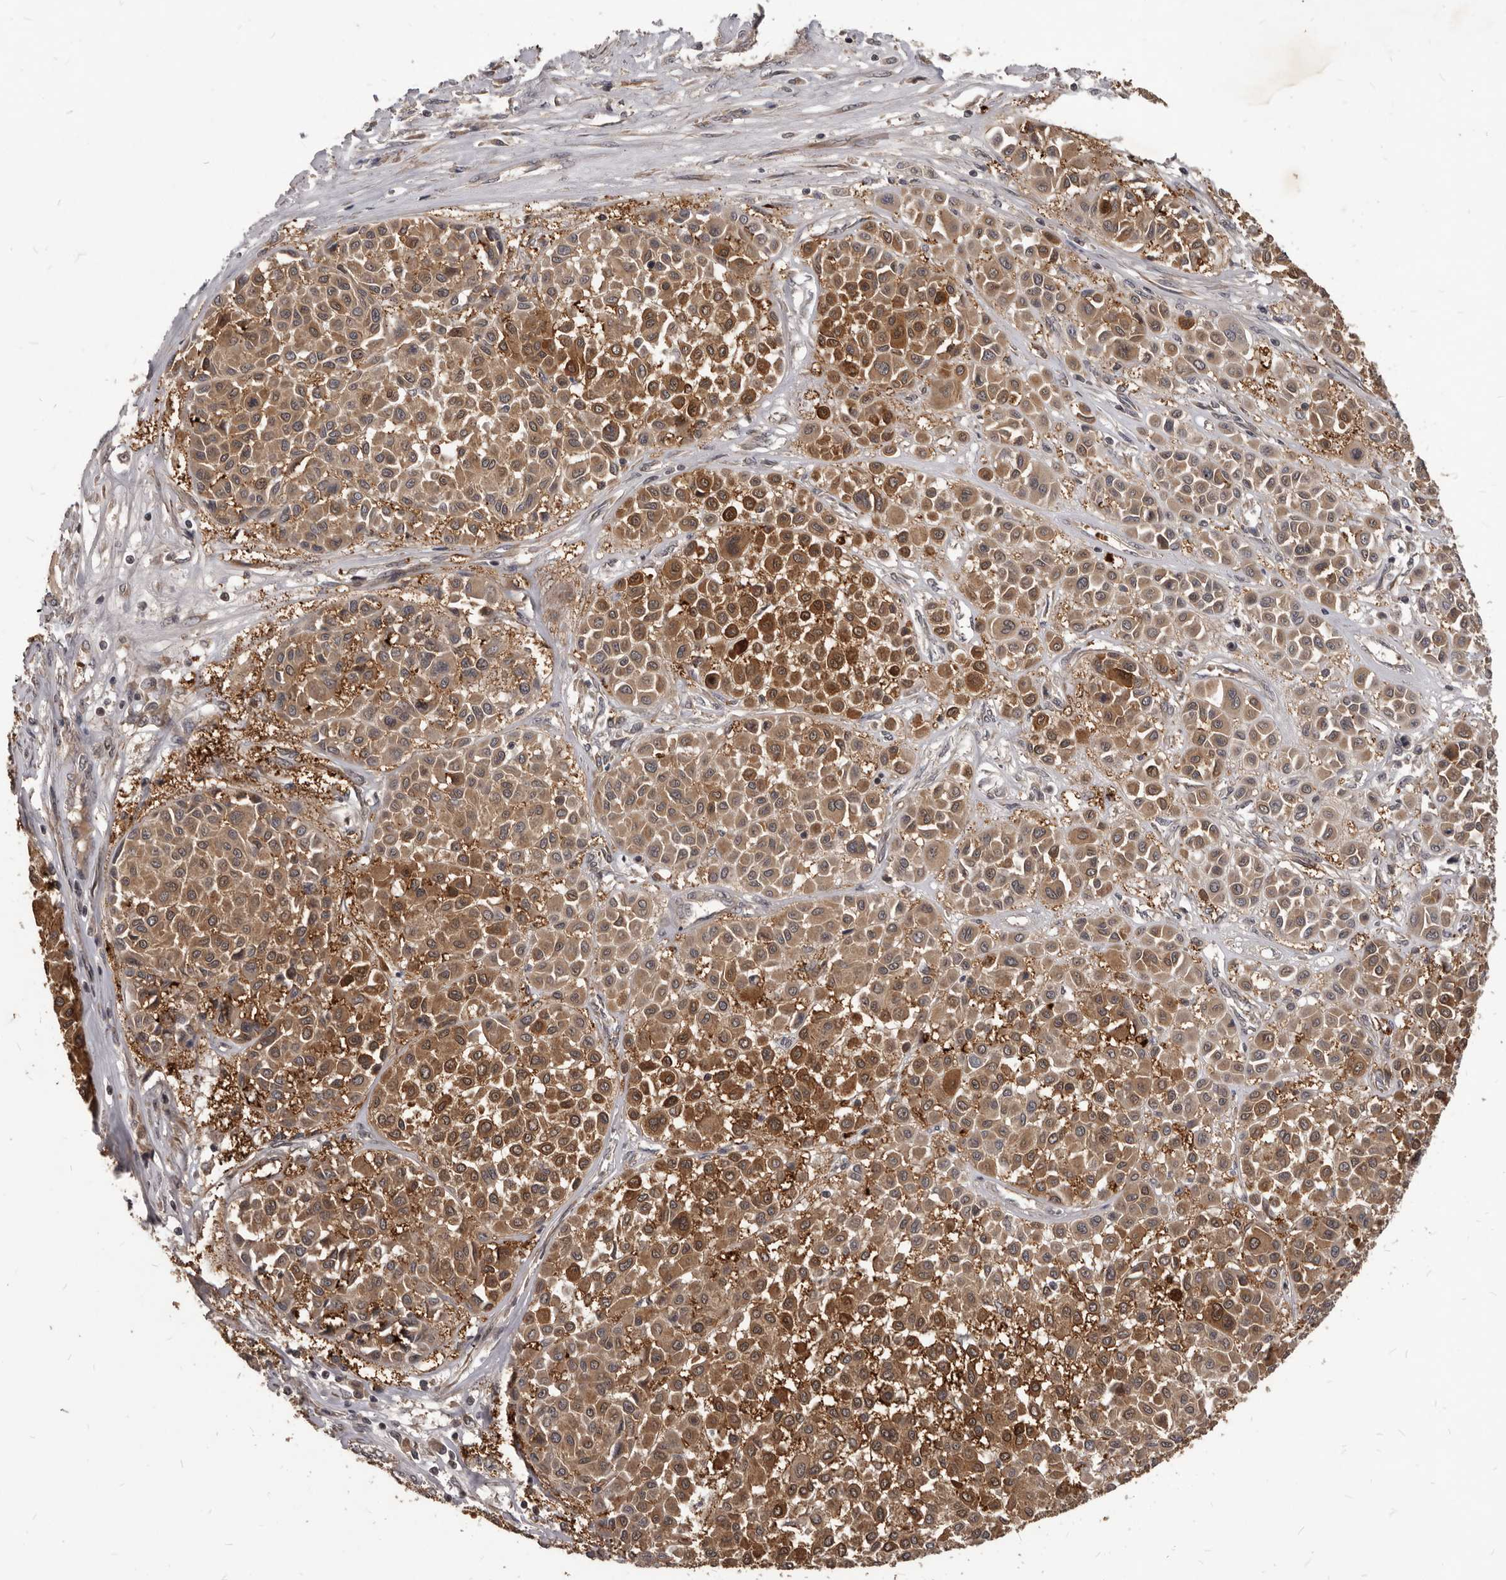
{"staining": {"intensity": "moderate", "quantity": ">75%", "location": "cytoplasmic/membranous"}, "tissue": "melanoma", "cell_type": "Tumor cells", "image_type": "cancer", "snomed": [{"axis": "morphology", "description": "Malignant melanoma, Metastatic site"}, {"axis": "topography", "description": "Soft tissue"}], "caption": "IHC of malignant melanoma (metastatic site) demonstrates medium levels of moderate cytoplasmic/membranous positivity in approximately >75% of tumor cells. The staining was performed using DAB (3,3'-diaminobenzidine), with brown indicating positive protein expression. Nuclei are stained blue with hematoxylin.", "gene": "GABPB2", "patient": {"sex": "male", "age": 41}}